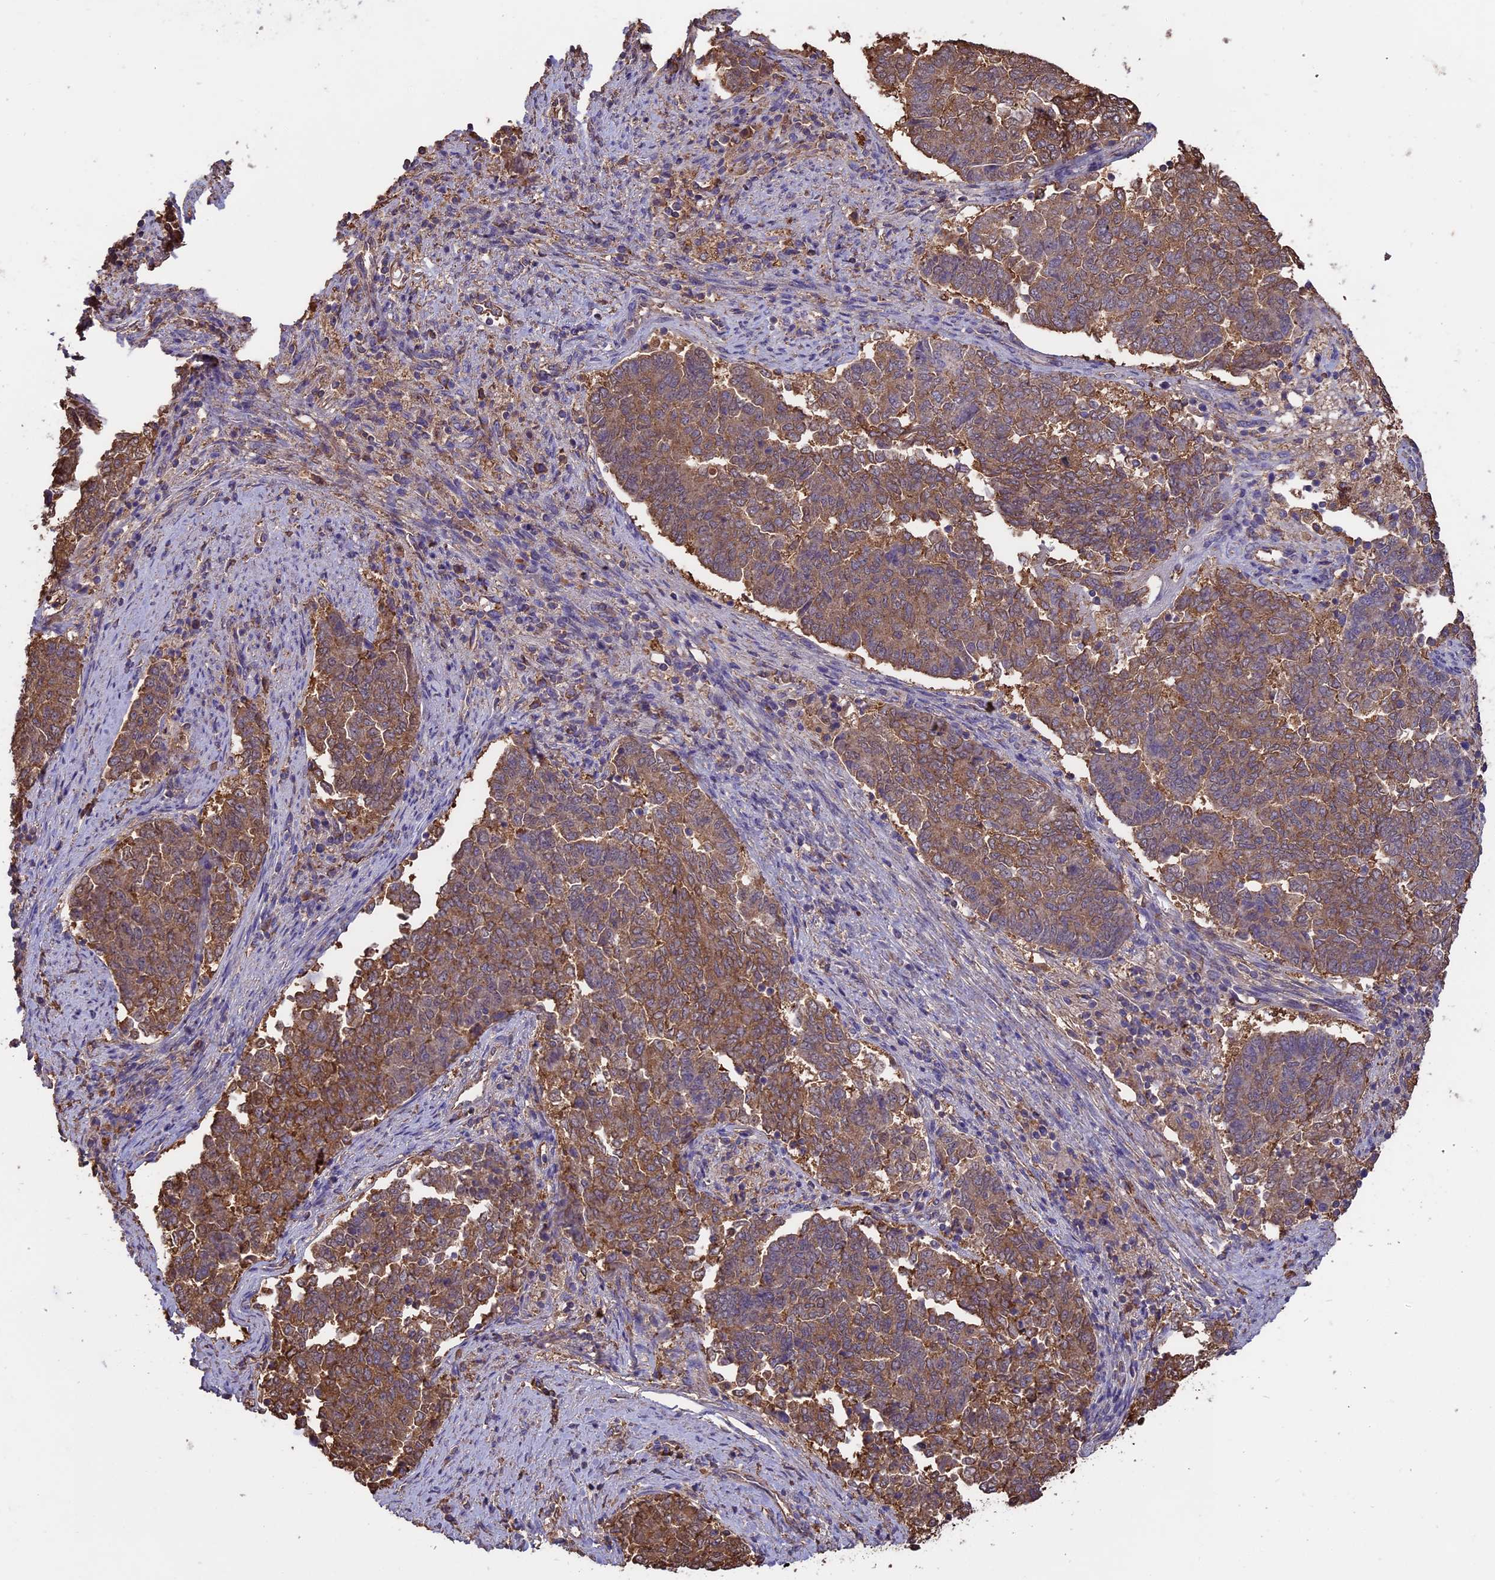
{"staining": {"intensity": "moderate", "quantity": ">75%", "location": "cytoplasmic/membranous"}, "tissue": "endometrial cancer", "cell_type": "Tumor cells", "image_type": "cancer", "snomed": [{"axis": "morphology", "description": "Adenocarcinoma, NOS"}, {"axis": "topography", "description": "Endometrium"}], "caption": "Human endometrial cancer (adenocarcinoma) stained for a protein (brown) displays moderate cytoplasmic/membranous positive positivity in about >75% of tumor cells.", "gene": "ARHGAP19", "patient": {"sex": "female", "age": 80}}